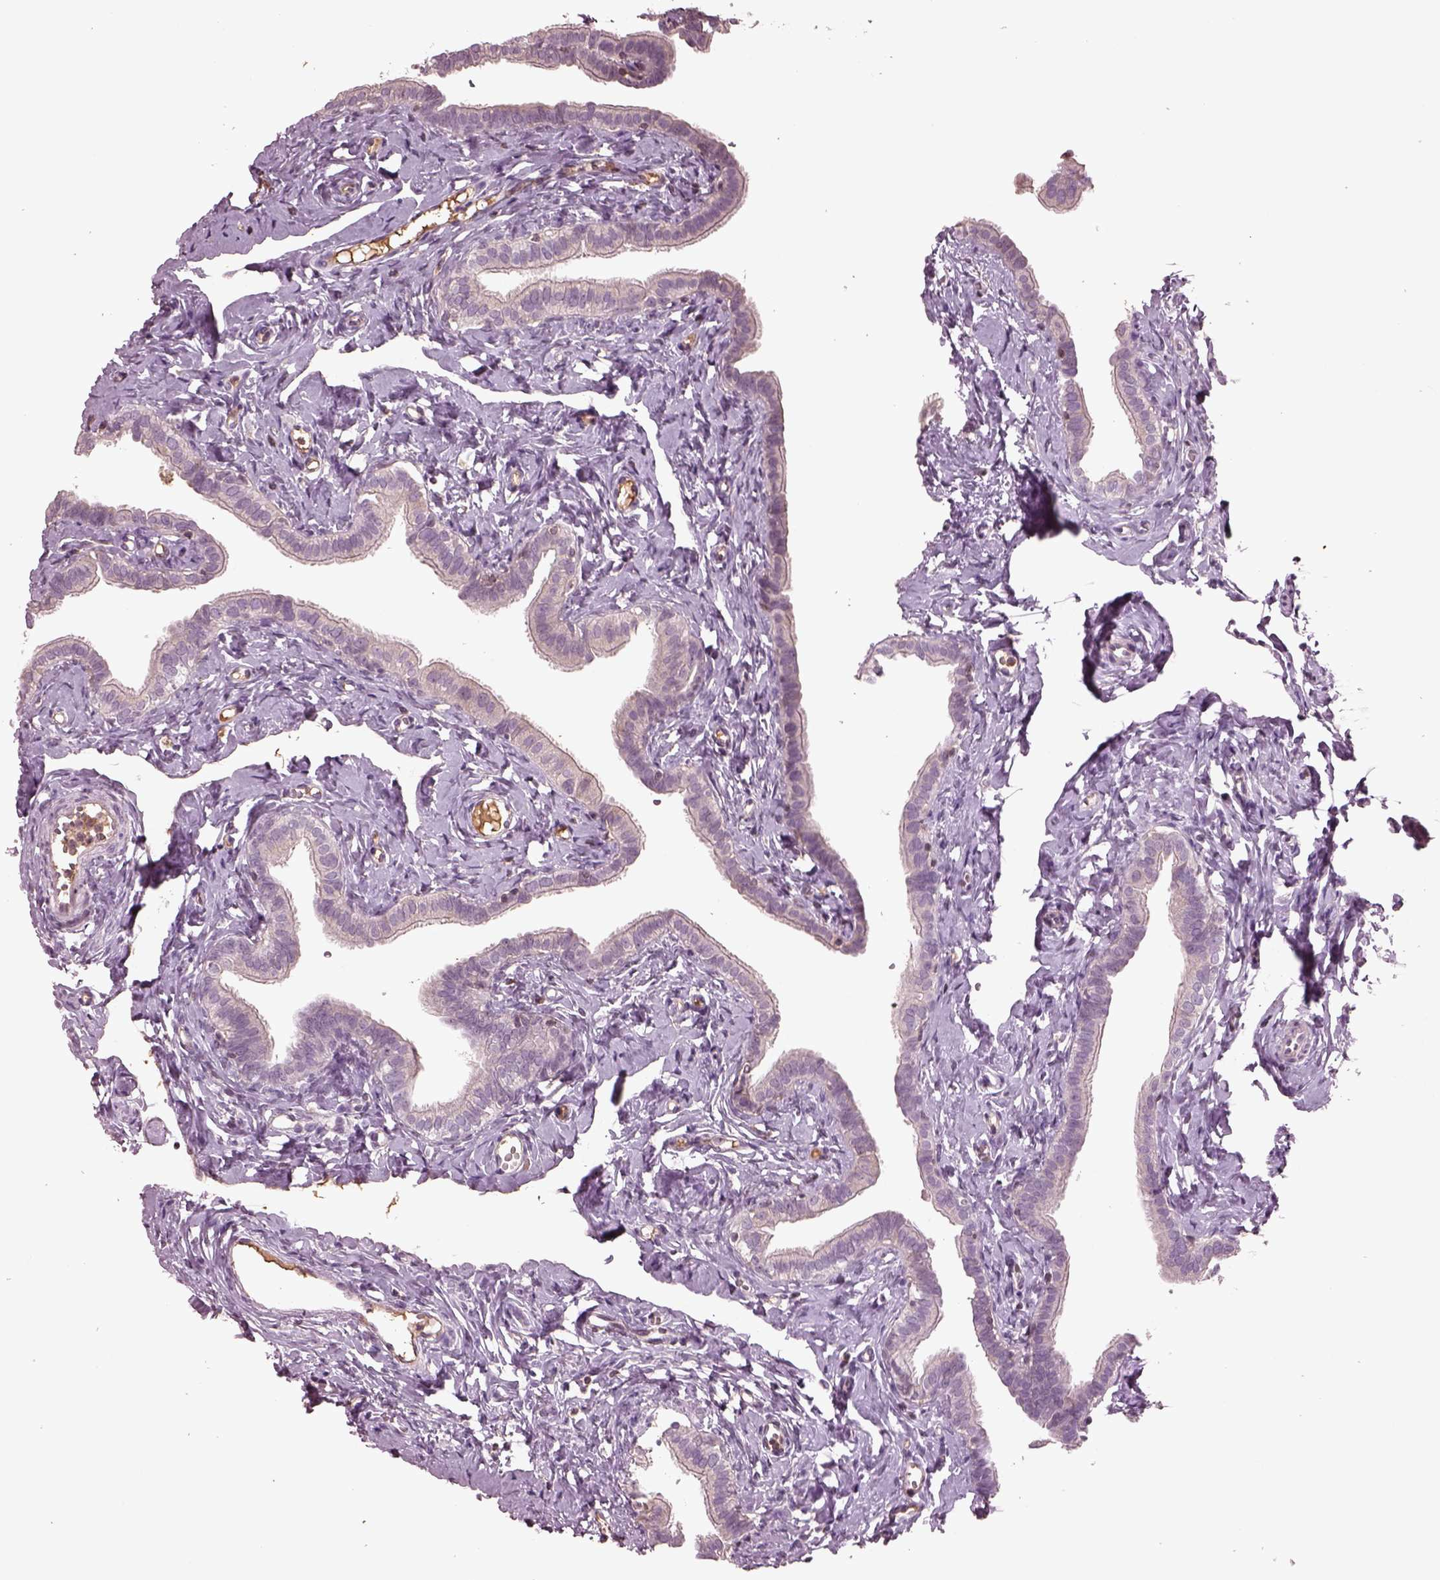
{"staining": {"intensity": "negative", "quantity": "none", "location": "none"}, "tissue": "fallopian tube", "cell_type": "Glandular cells", "image_type": "normal", "snomed": [{"axis": "morphology", "description": "Normal tissue, NOS"}, {"axis": "topography", "description": "Fallopian tube"}], "caption": "Micrograph shows no protein positivity in glandular cells of normal fallopian tube. Brightfield microscopy of IHC stained with DAB (brown) and hematoxylin (blue), captured at high magnification.", "gene": "PTX4", "patient": {"sex": "female", "age": 41}}